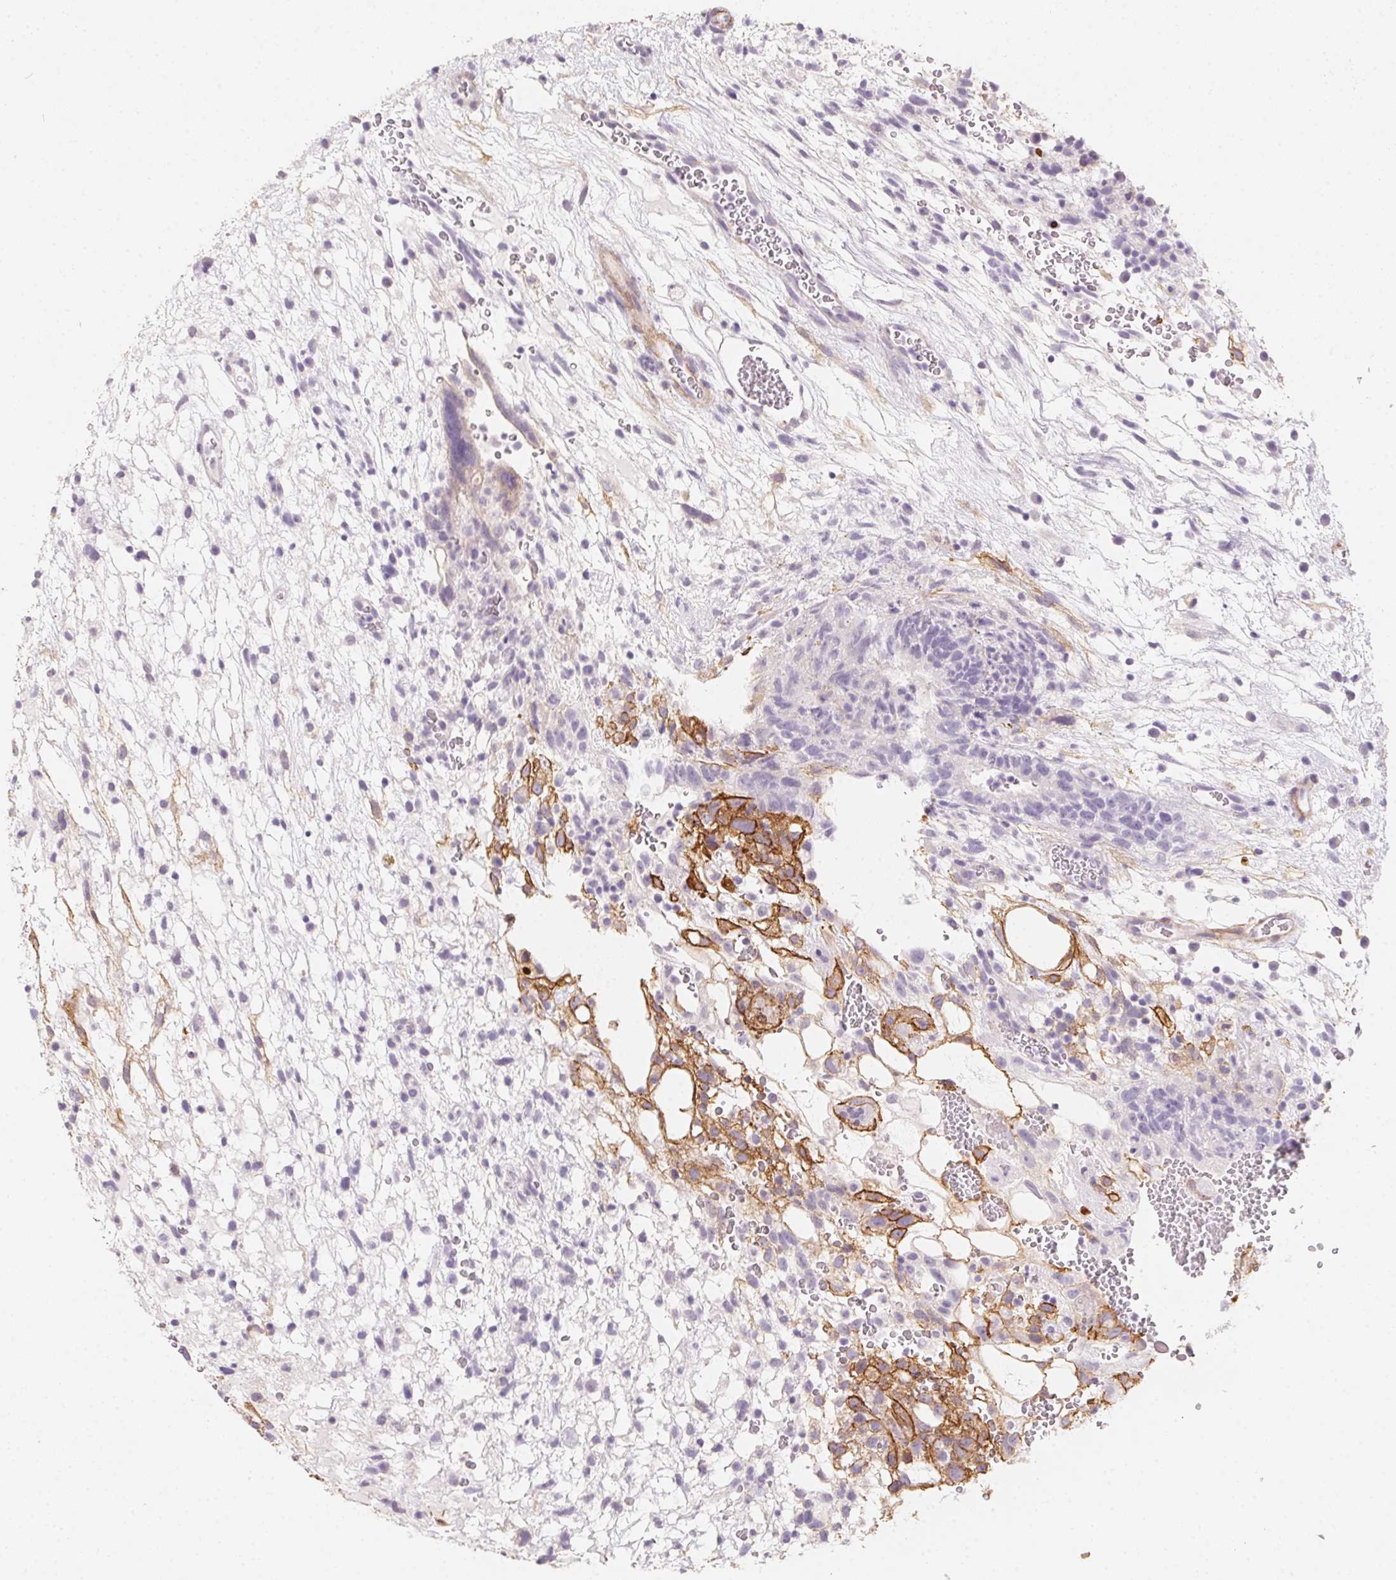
{"staining": {"intensity": "strong", "quantity": "<25%", "location": "cytoplasmic/membranous"}, "tissue": "testis cancer", "cell_type": "Tumor cells", "image_type": "cancer", "snomed": [{"axis": "morphology", "description": "Normal tissue, NOS"}, {"axis": "morphology", "description": "Carcinoma, Embryonal, NOS"}, {"axis": "topography", "description": "Testis"}], "caption": "Immunohistochemistry micrograph of testis embryonal carcinoma stained for a protein (brown), which reveals medium levels of strong cytoplasmic/membranous positivity in approximately <25% of tumor cells.", "gene": "MYL4", "patient": {"sex": "male", "age": 32}}